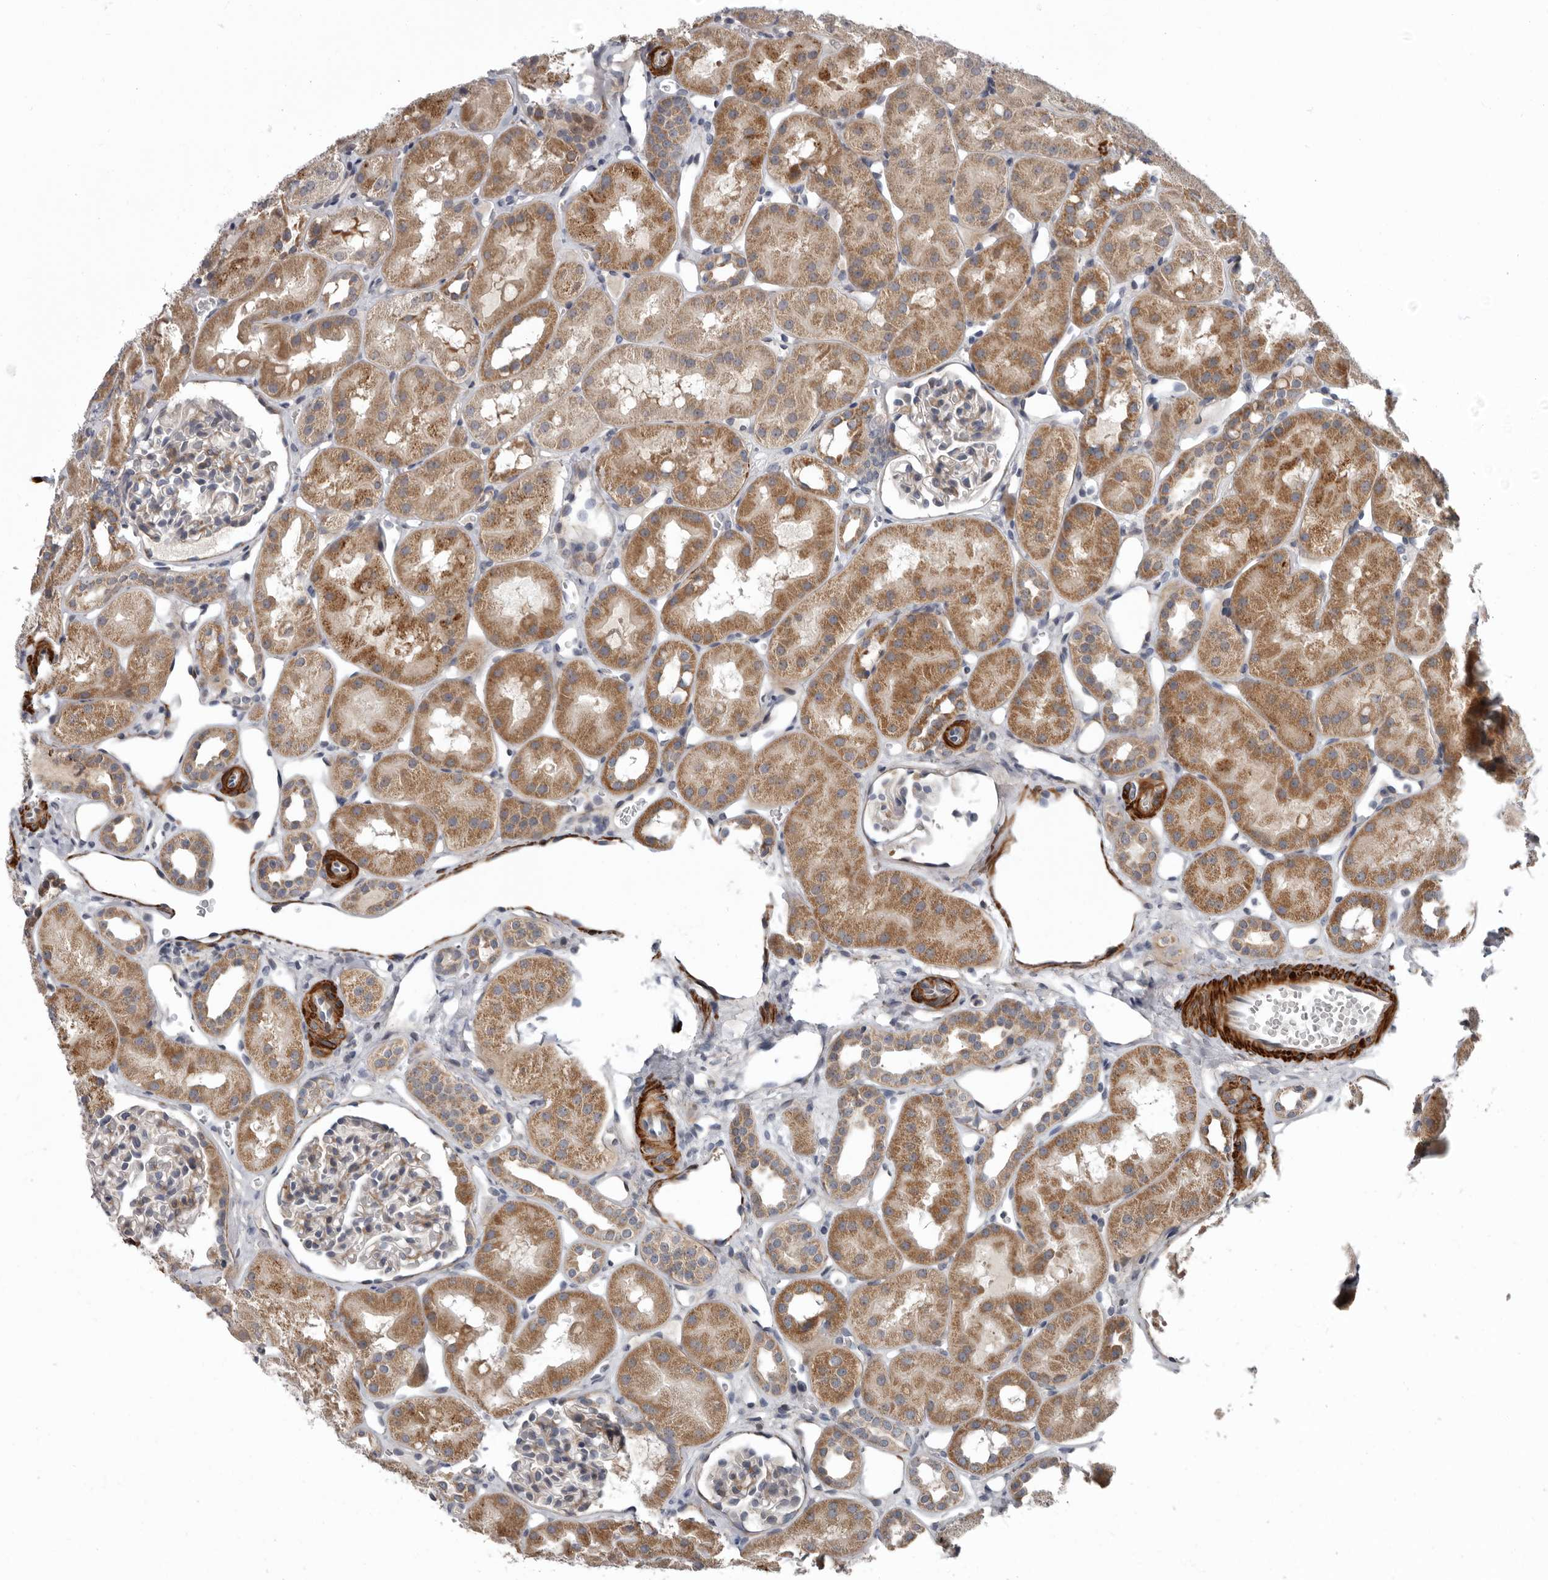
{"staining": {"intensity": "weak", "quantity": "<25%", "location": "cytoplasmic/membranous"}, "tissue": "kidney", "cell_type": "Cells in glomeruli", "image_type": "normal", "snomed": [{"axis": "morphology", "description": "Normal tissue, NOS"}, {"axis": "topography", "description": "Kidney"}], "caption": "Histopathology image shows no protein positivity in cells in glomeruli of normal kidney. (DAB IHC visualized using brightfield microscopy, high magnification).", "gene": "FGFR4", "patient": {"sex": "male", "age": 16}}